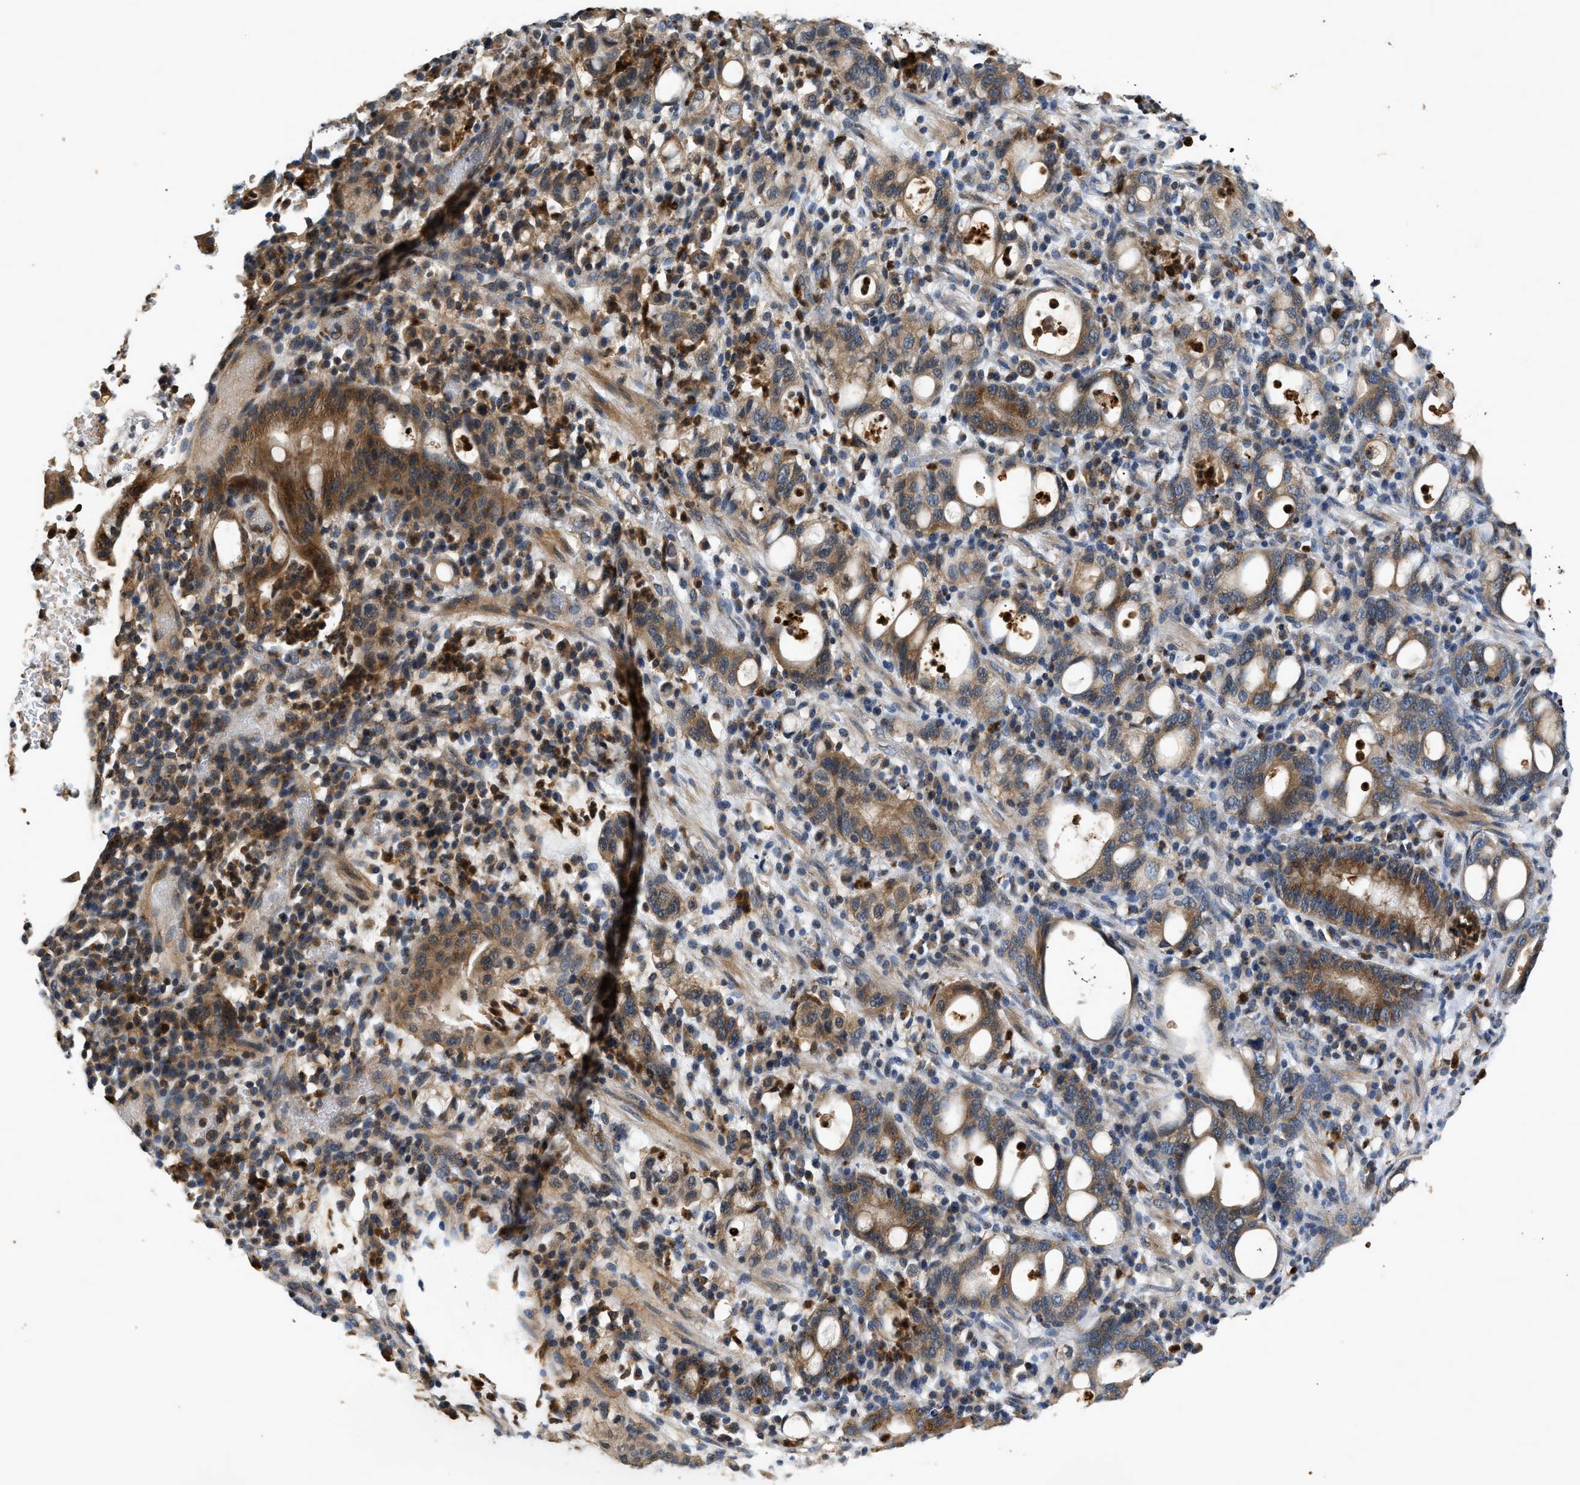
{"staining": {"intensity": "moderate", "quantity": ">75%", "location": "cytoplasmic/membranous"}, "tissue": "stomach cancer", "cell_type": "Tumor cells", "image_type": "cancer", "snomed": [{"axis": "morphology", "description": "Adenocarcinoma, NOS"}, {"axis": "topography", "description": "Stomach"}], "caption": "Brown immunohistochemical staining in human stomach cancer (adenocarcinoma) displays moderate cytoplasmic/membranous expression in about >75% of tumor cells.", "gene": "CHUK", "patient": {"sex": "female", "age": 75}}